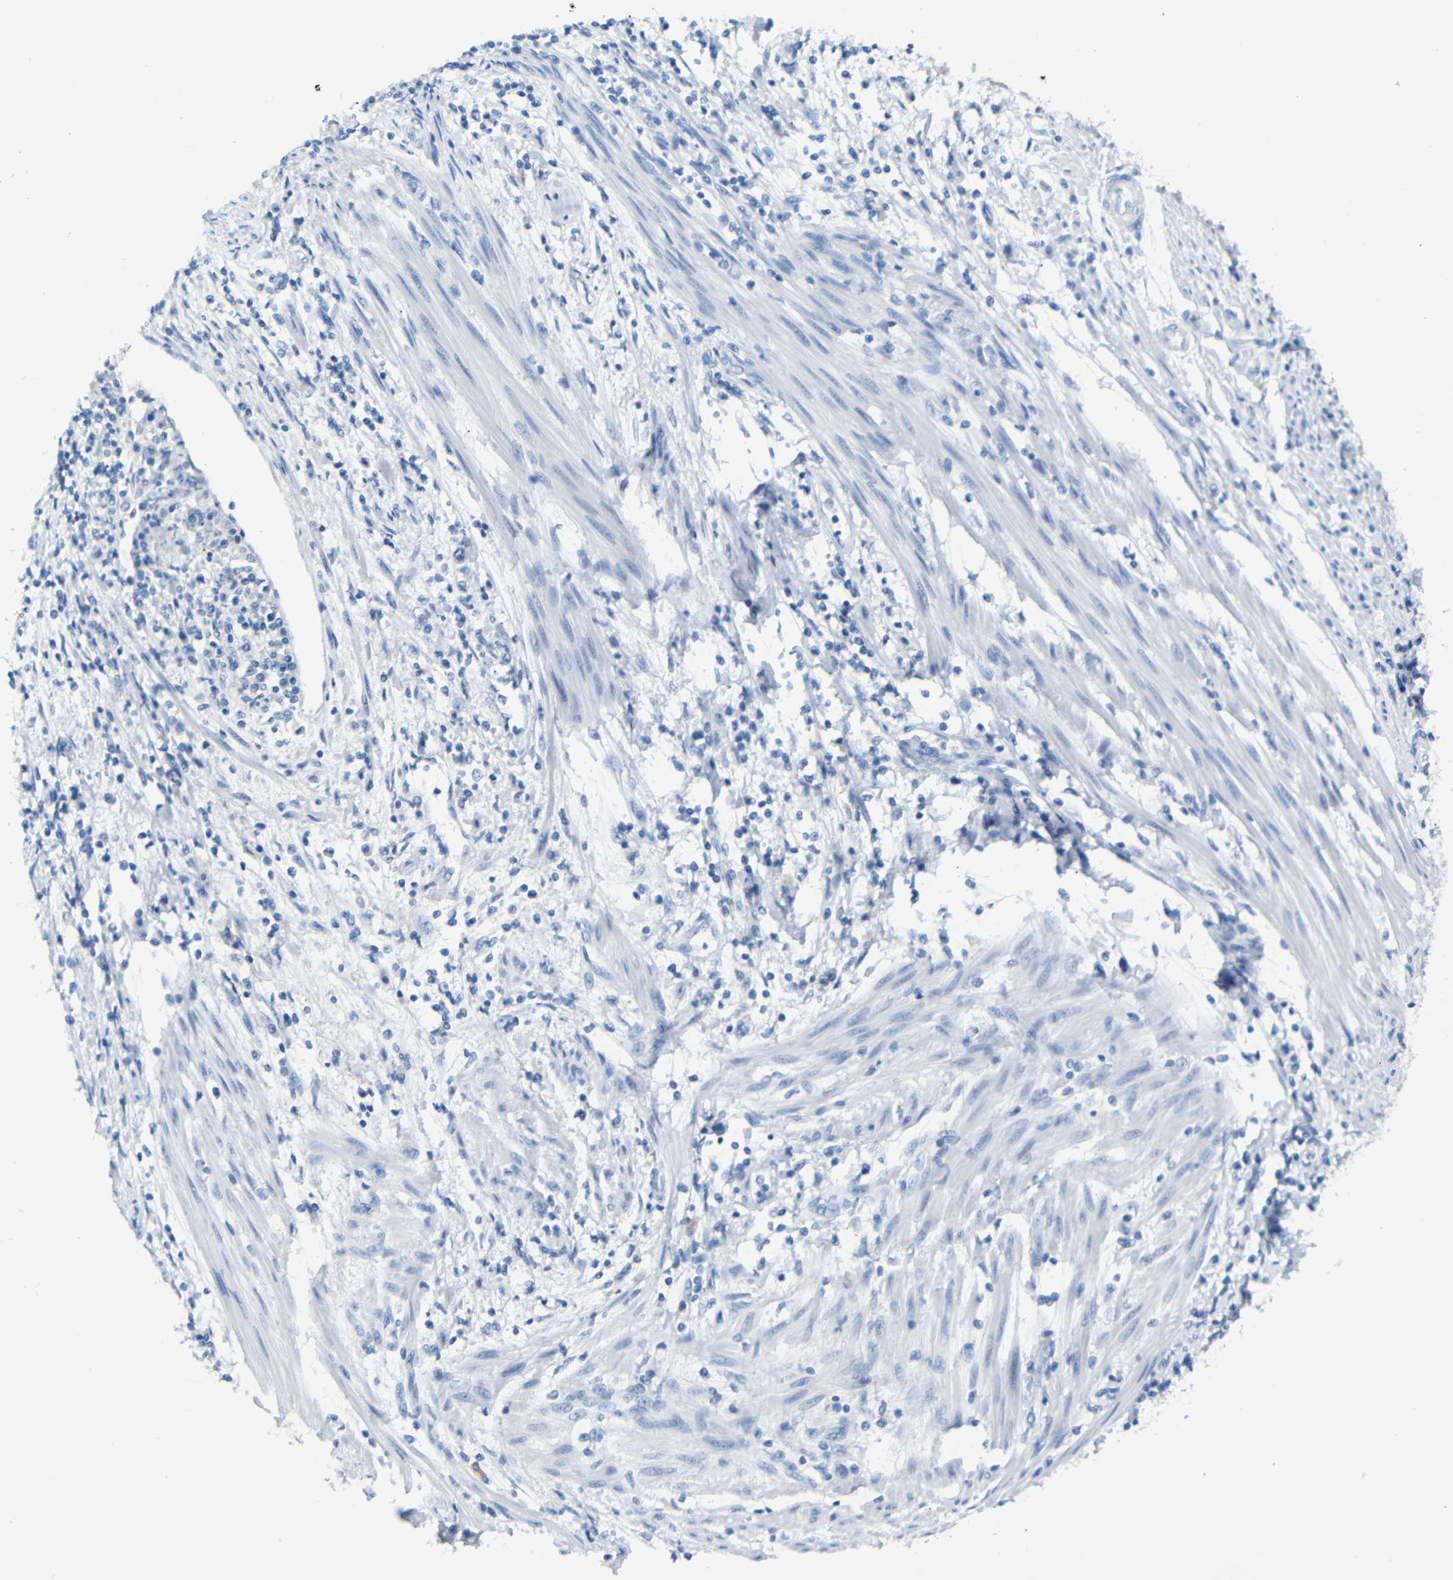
{"staining": {"intensity": "negative", "quantity": "none", "location": "none"}, "tissue": "endometrial cancer", "cell_type": "Tumor cells", "image_type": "cancer", "snomed": [{"axis": "morphology", "description": "Adenocarcinoma, NOS"}, {"axis": "topography", "description": "Uterus"}, {"axis": "topography", "description": "Endometrium"}], "caption": "DAB (3,3'-diaminobenzidine) immunohistochemical staining of human endometrial cancer exhibits no significant positivity in tumor cells.", "gene": "FCRL1", "patient": {"sex": "female", "age": 70}}